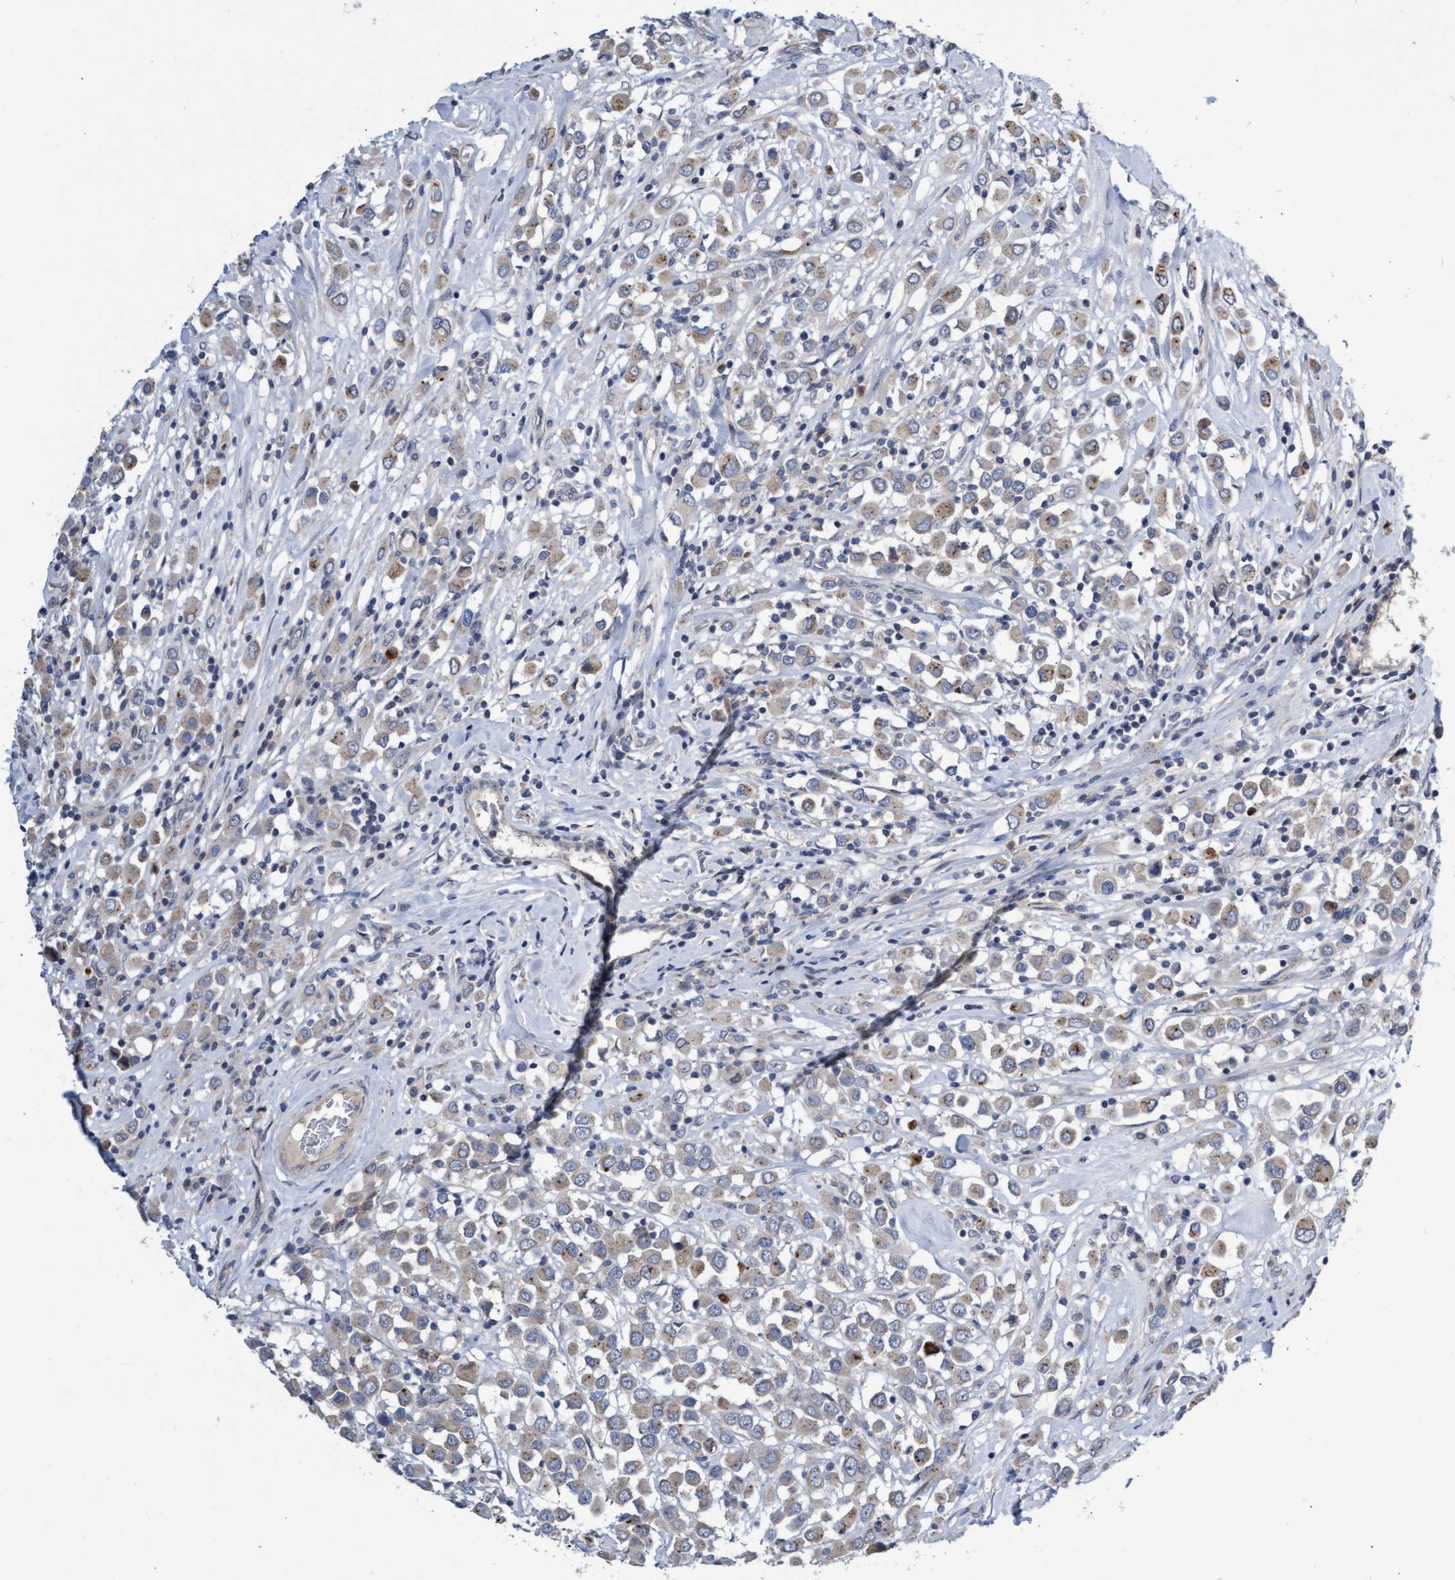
{"staining": {"intensity": "weak", "quantity": ">75%", "location": "cytoplasmic/membranous"}, "tissue": "breast cancer", "cell_type": "Tumor cells", "image_type": "cancer", "snomed": [{"axis": "morphology", "description": "Duct carcinoma"}, {"axis": "topography", "description": "Breast"}], "caption": "The immunohistochemical stain highlights weak cytoplasmic/membranous positivity in tumor cells of breast cancer (intraductal carcinoma) tissue.", "gene": "ABCF2", "patient": {"sex": "female", "age": 61}}